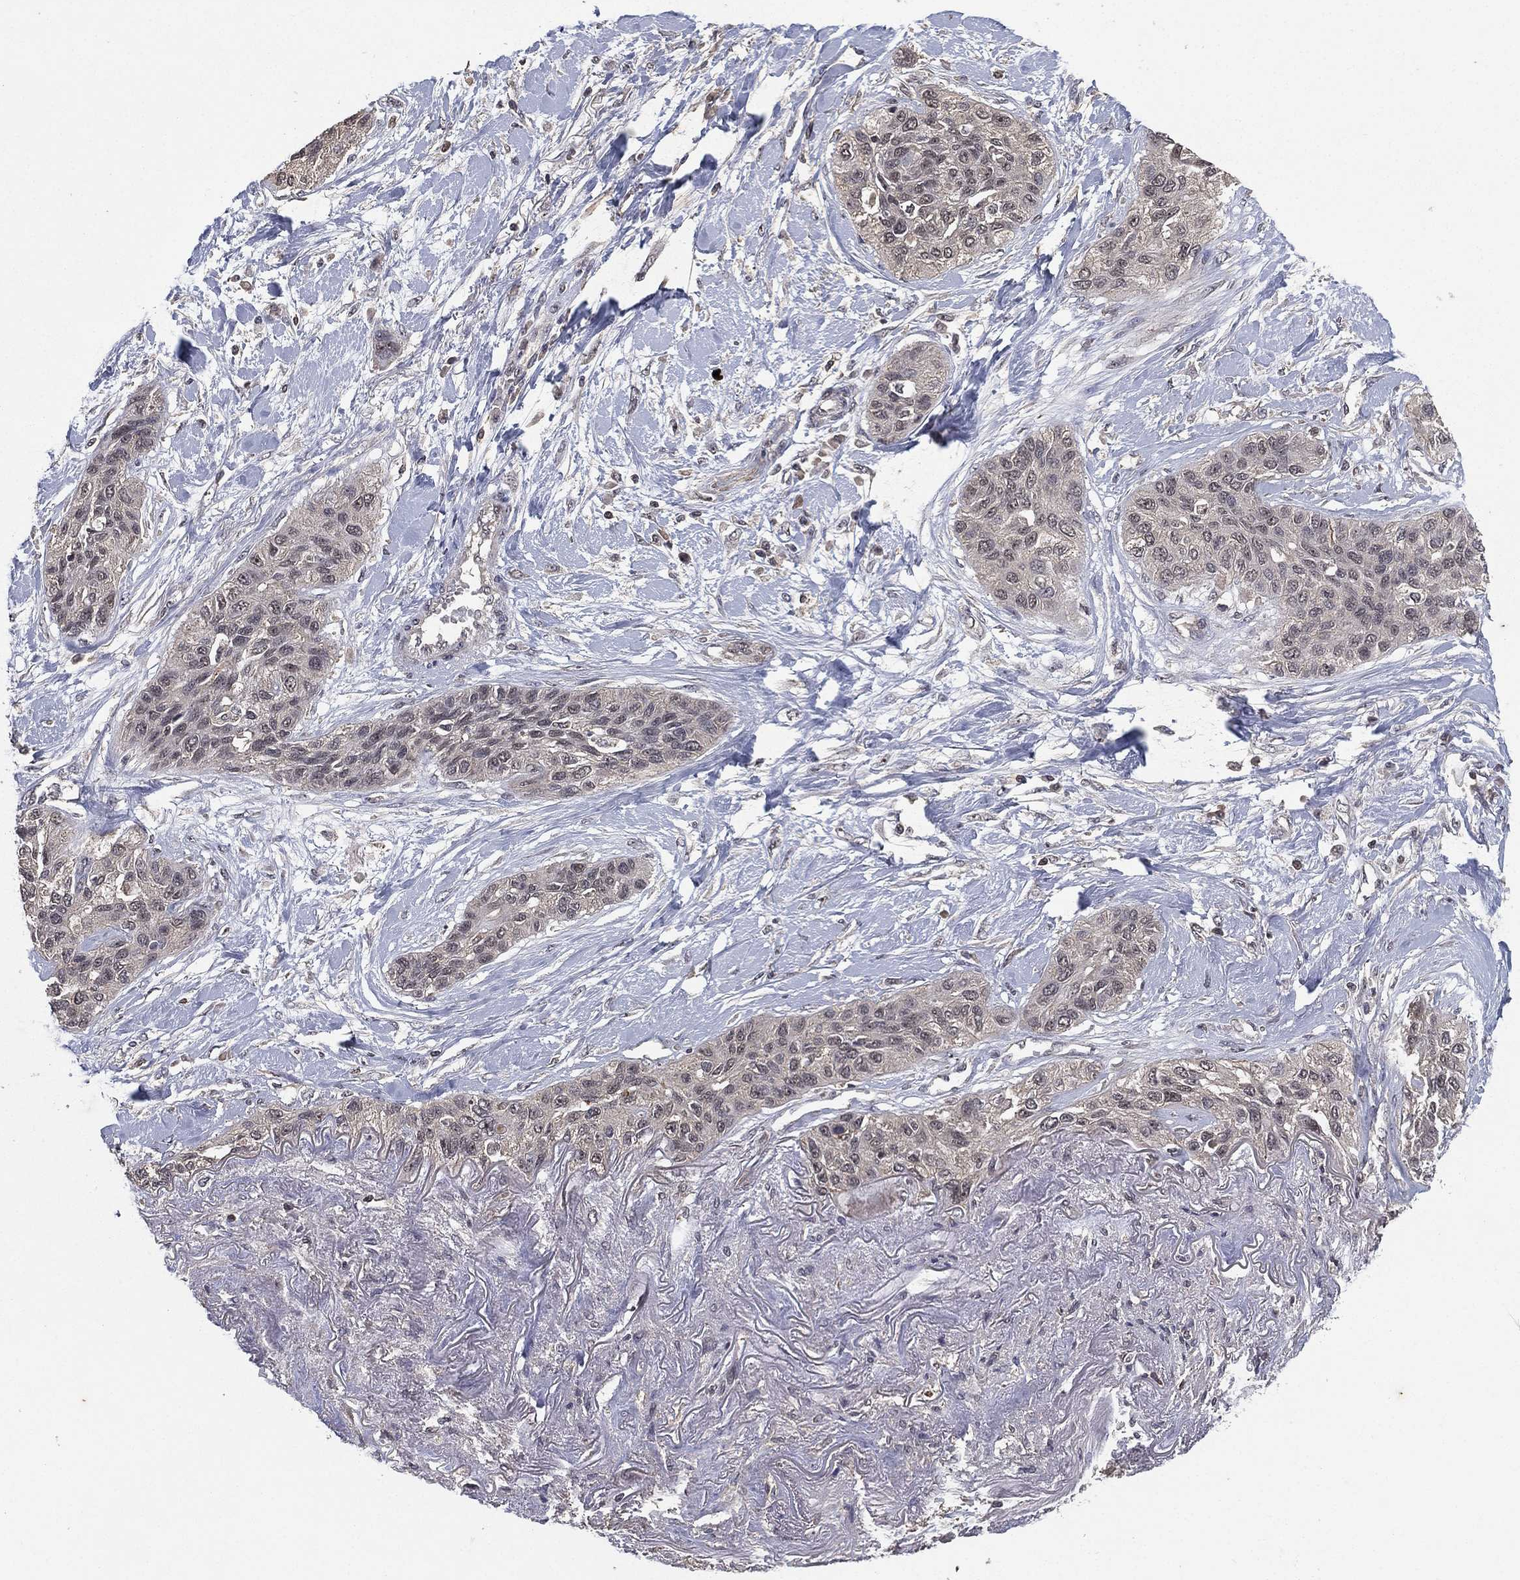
{"staining": {"intensity": "negative", "quantity": "none", "location": "none"}, "tissue": "lung cancer", "cell_type": "Tumor cells", "image_type": "cancer", "snomed": [{"axis": "morphology", "description": "Squamous cell carcinoma, NOS"}, {"axis": "topography", "description": "Lung"}], "caption": "This is an immunohistochemistry image of squamous cell carcinoma (lung). There is no expression in tumor cells.", "gene": "NELFCD", "patient": {"sex": "female", "age": 70}}